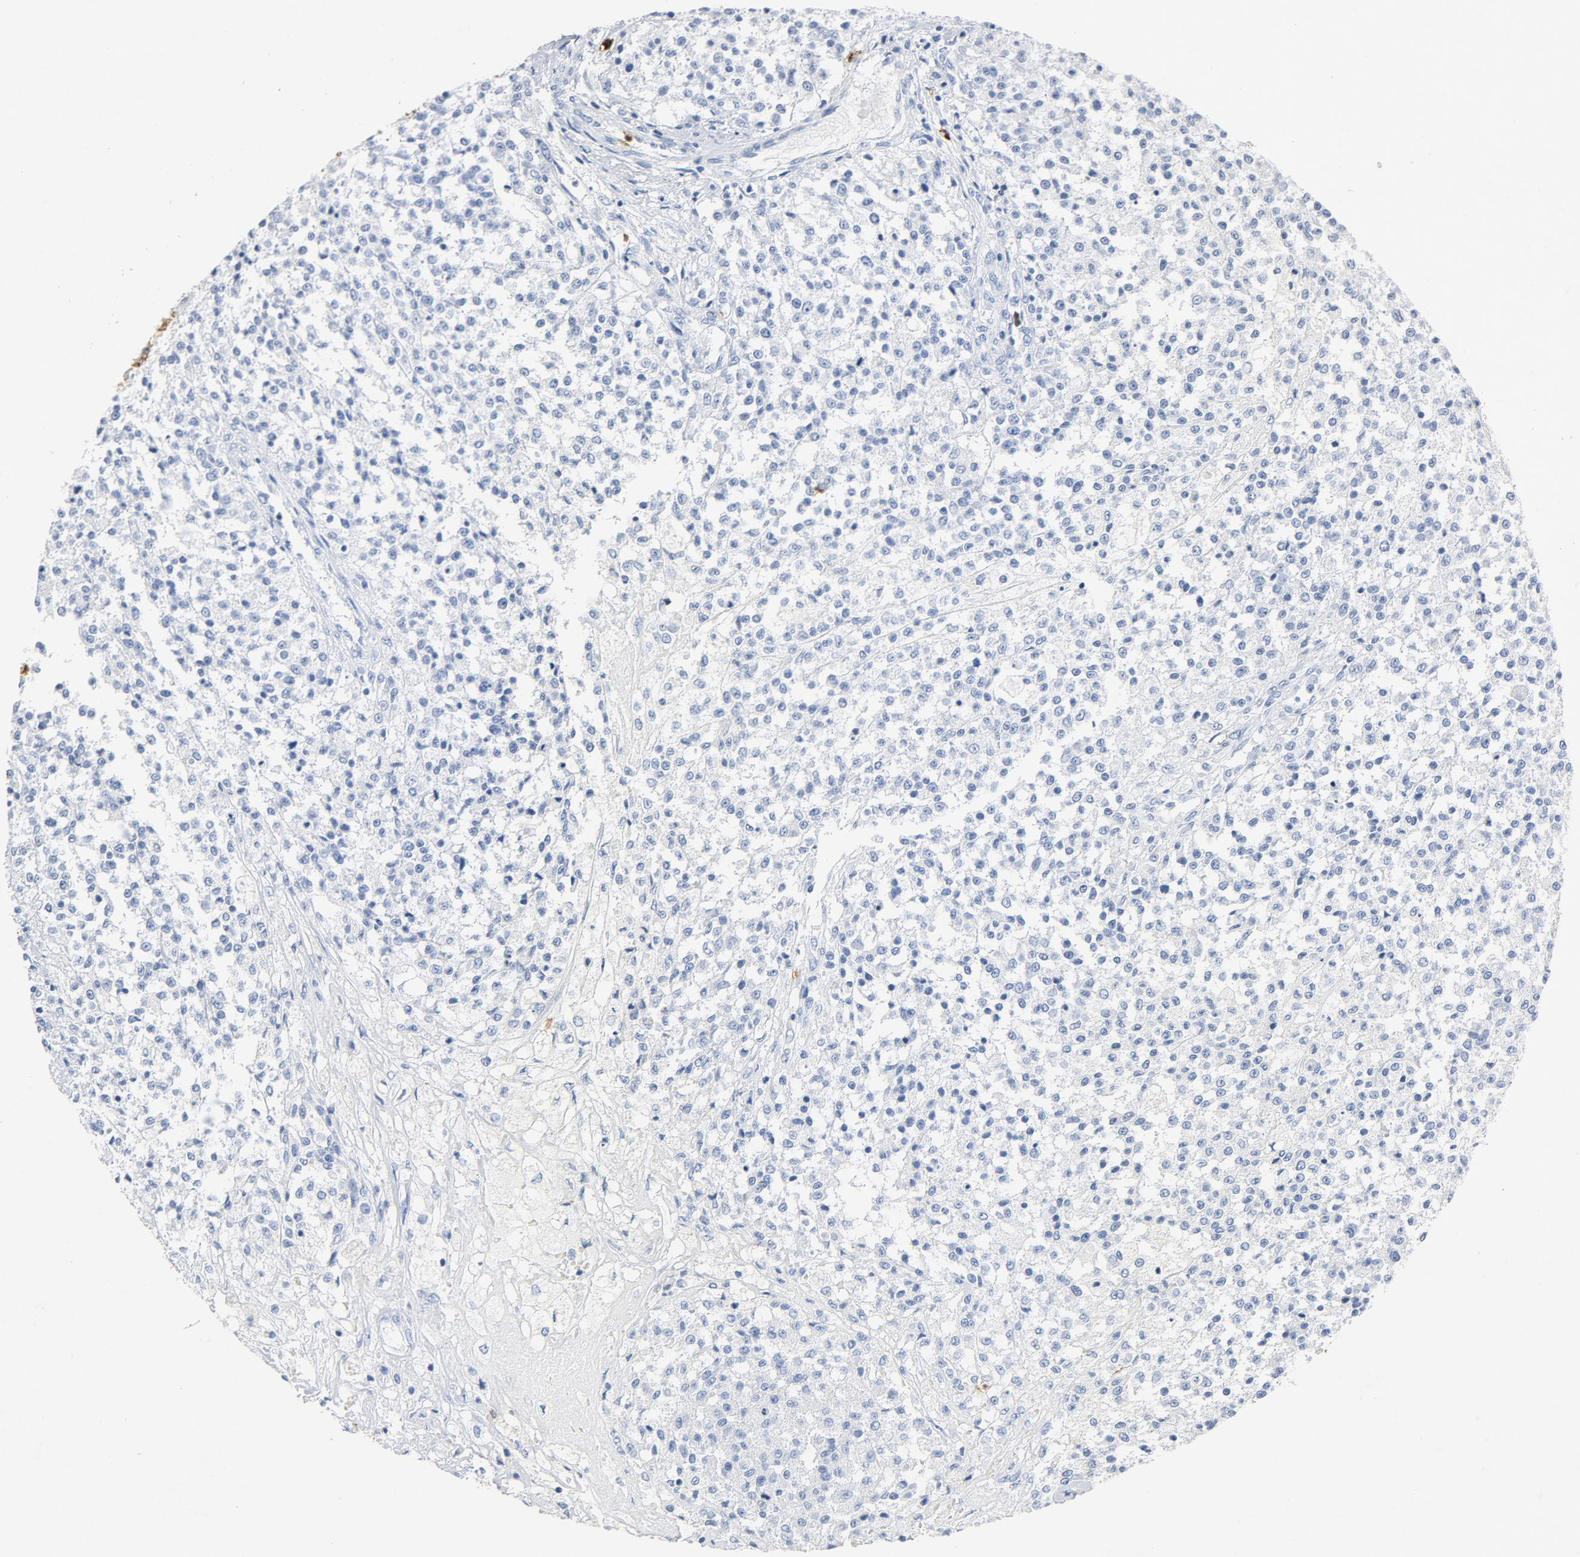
{"staining": {"intensity": "negative", "quantity": "none", "location": "none"}, "tissue": "testis cancer", "cell_type": "Tumor cells", "image_type": "cancer", "snomed": [{"axis": "morphology", "description": "Seminoma, NOS"}, {"axis": "topography", "description": "Testis"}], "caption": "A high-resolution image shows immunohistochemistry staining of testis seminoma, which exhibits no significant positivity in tumor cells.", "gene": "PTPRB", "patient": {"sex": "male", "age": 59}}